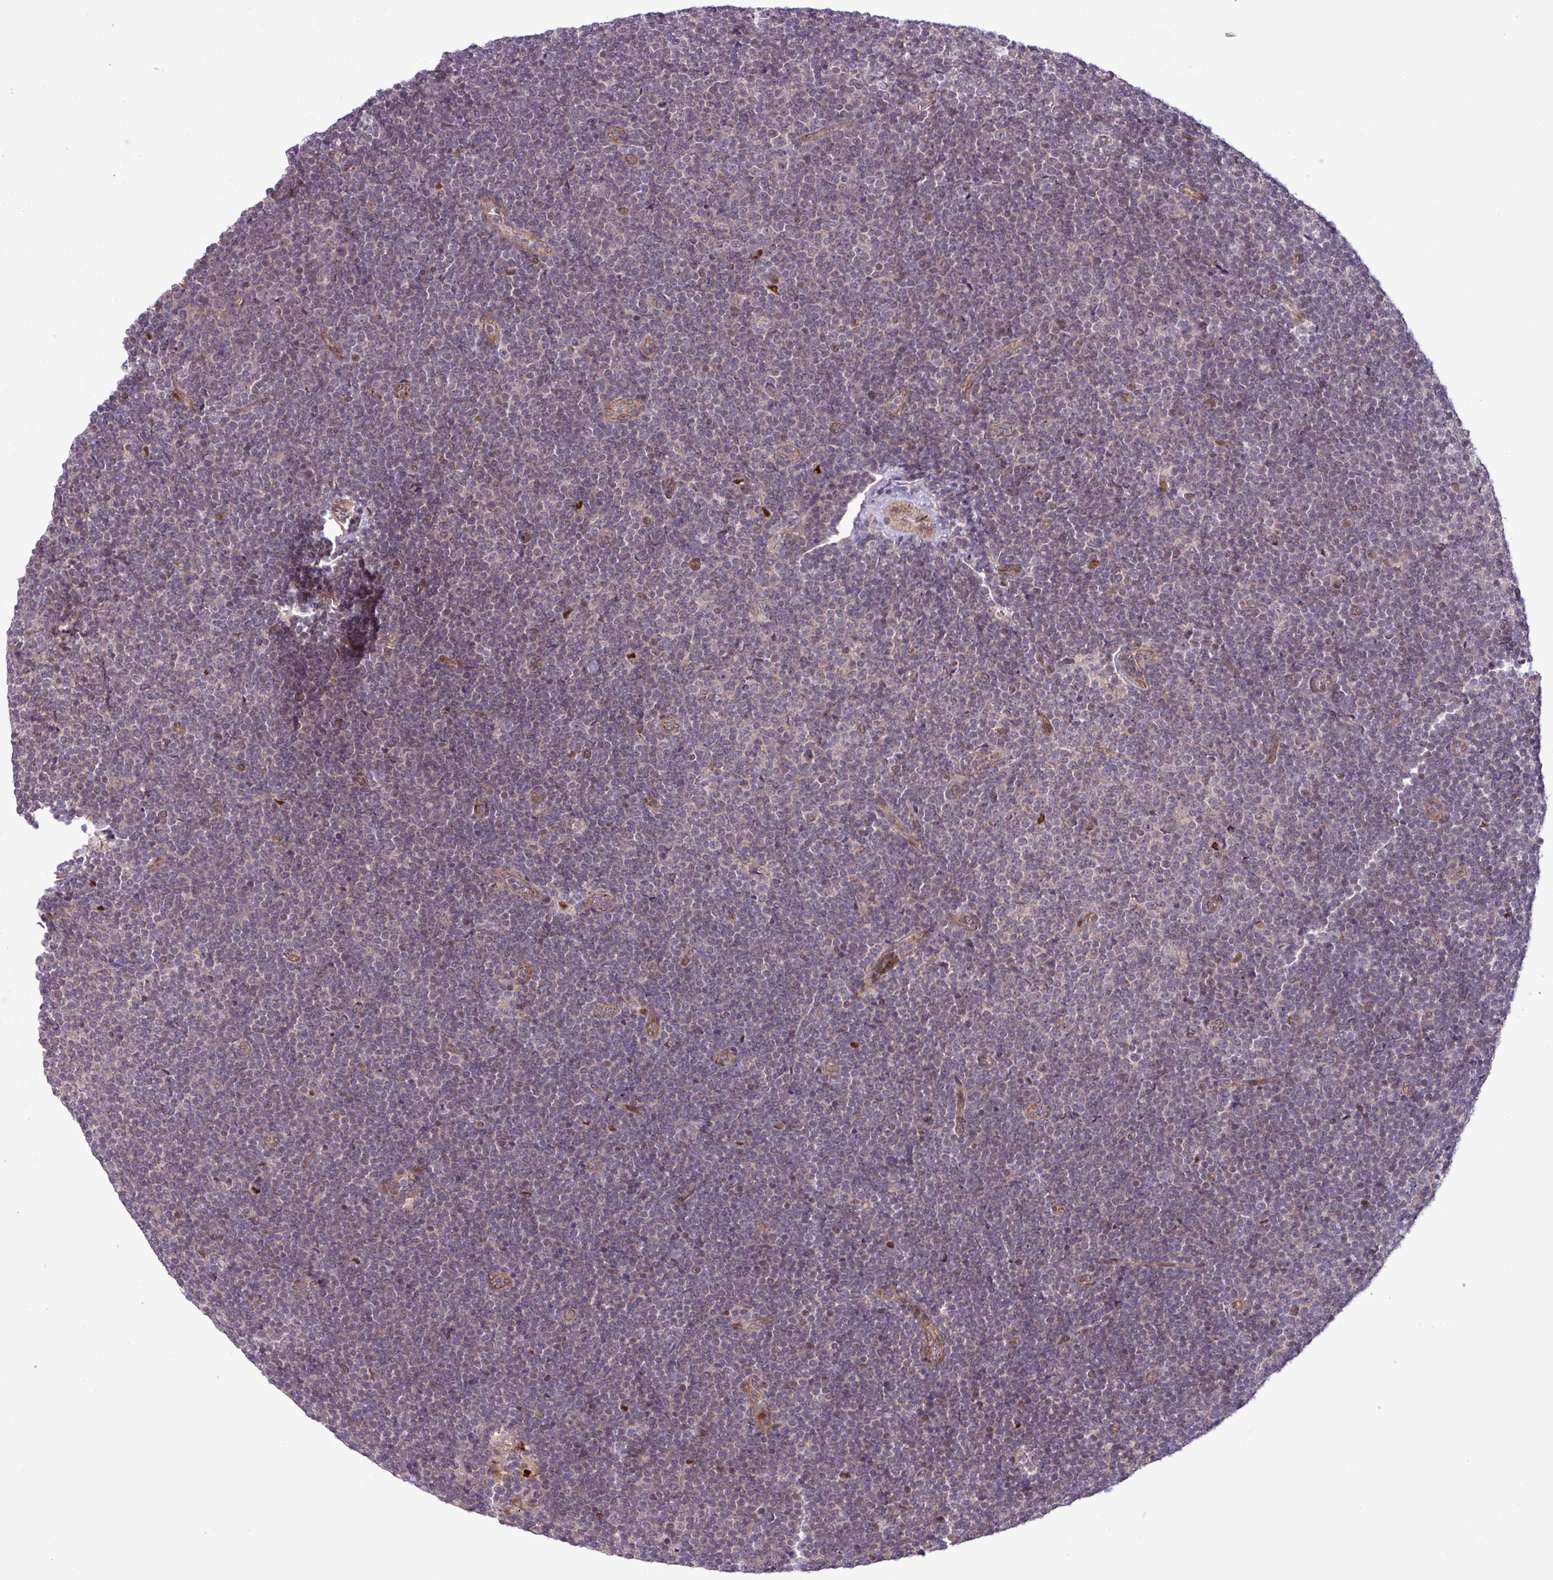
{"staining": {"intensity": "negative", "quantity": "none", "location": "none"}, "tissue": "lymphoma", "cell_type": "Tumor cells", "image_type": "cancer", "snomed": [{"axis": "morphology", "description": "Malignant lymphoma, non-Hodgkin's type, Low grade"}, {"axis": "topography", "description": "Lymph node"}], "caption": "There is no significant expression in tumor cells of low-grade malignant lymphoma, non-Hodgkin's type.", "gene": "CNTRL", "patient": {"sex": "male", "age": 48}}